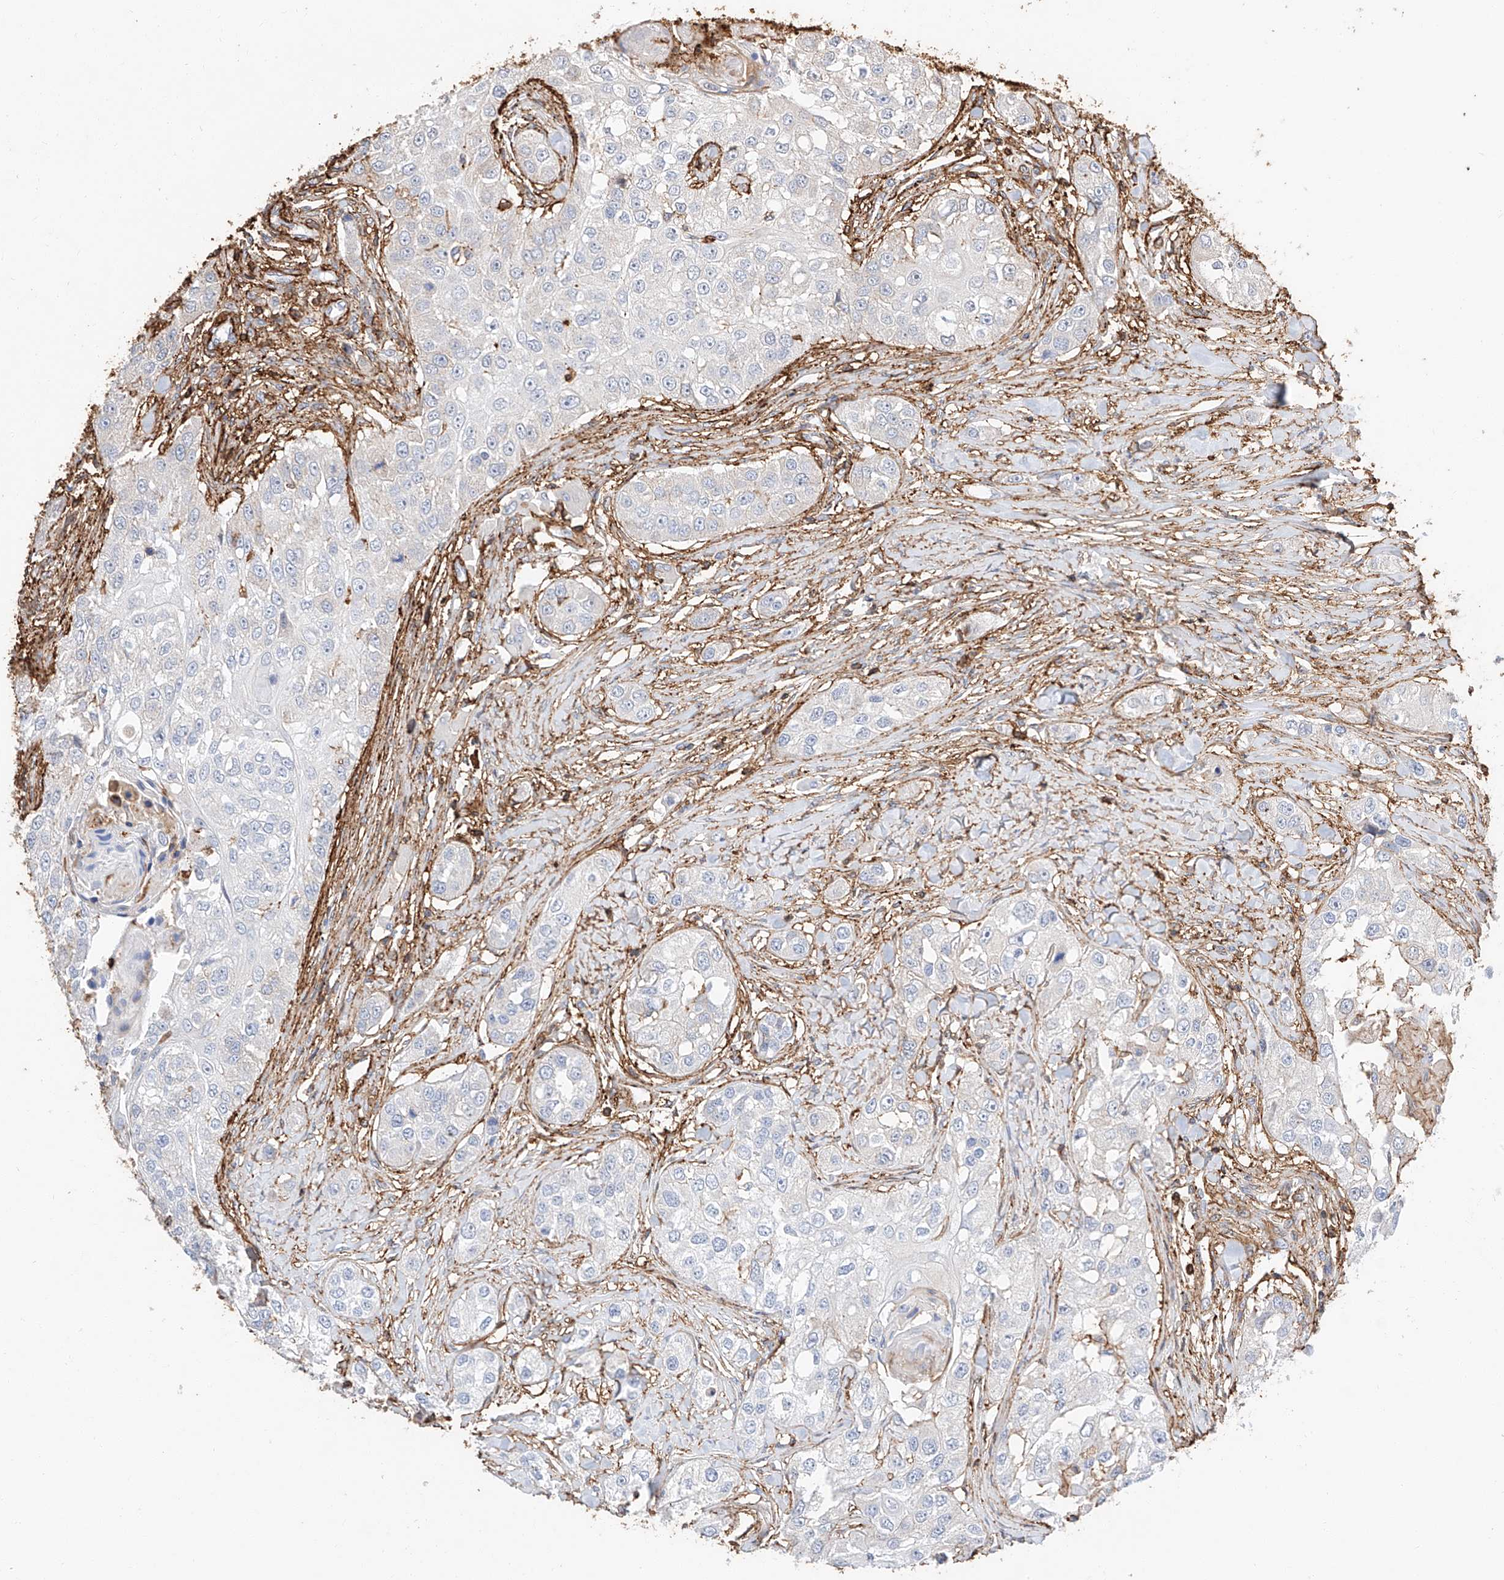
{"staining": {"intensity": "negative", "quantity": "none", "location": "none"}, "tissue": "head and neck cancer", "cell_type": "Tumor cells", "image_type": "cancer", "snomed": [{"axis": "morphology", "description": "Normal tissue, NOS"}, {"axis": "morphology", "description": "Squamous cell carcinoma, NOS"}, {"axis": "topography", "description": "Skeletal muscle"}, {"axis": "topography", "description": "Head-Neck"}], "caption": "Head and neck squamous cell carcinoma was stained to show a protein in brown. There is no significant expression in tumor cells.", "gene": "WFS1", "patient": {"sex": "male", "age": 51}}